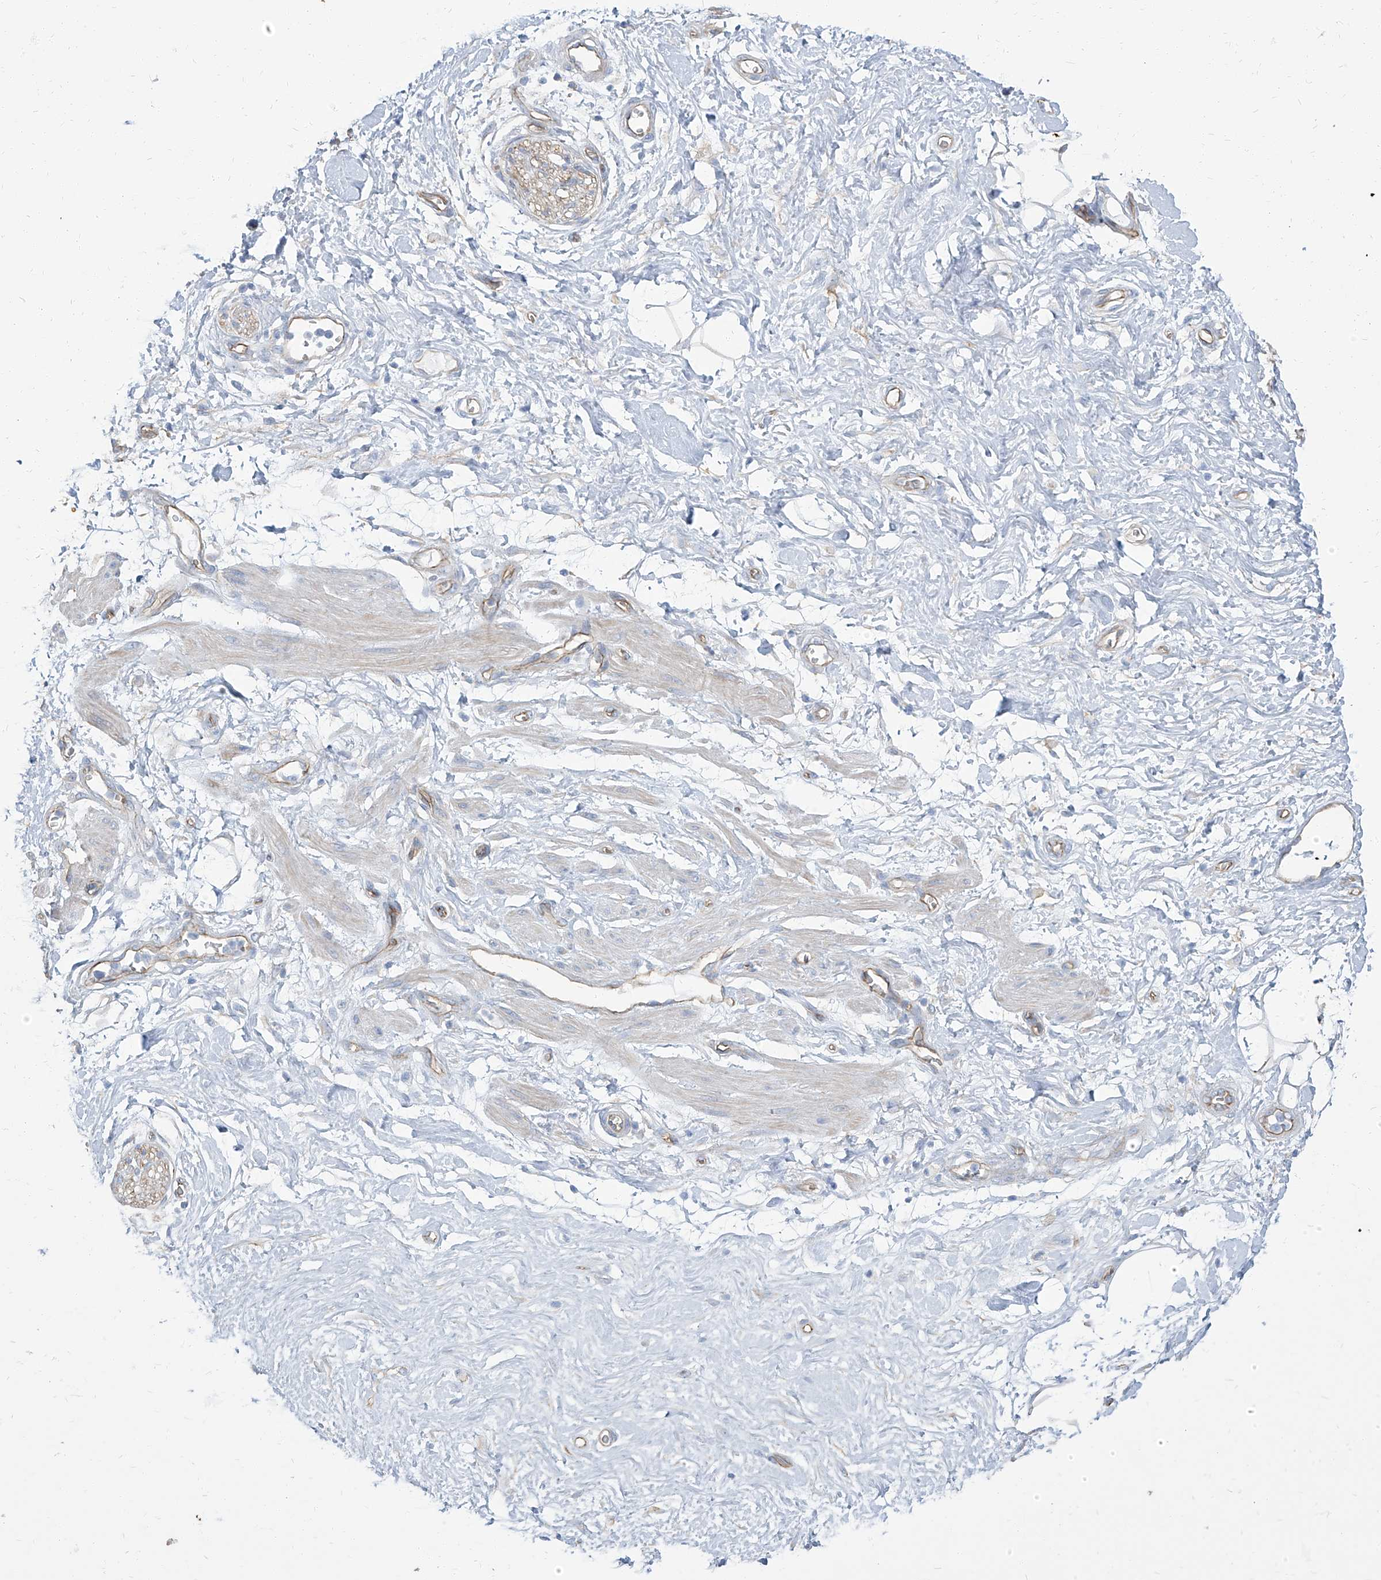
{"staining": {"intensity": "negative", "quantity": "none", "location": "none"}, "tissue": "adipose tissue", "cell_type": "Adipocytes", "image_type": "normal", "snomed": [{"axis": "morphology", "description": "Normal tissue, NOS"}, {"axis": "morphology", "description": "Adenocarcinoma, NOS"}, {"axis": "topography", "description": "Pancreas"}, {"axis": "topography", "description": "Peripheral nerve tissue"}], "caption": "Adipocytes show no significant positivity in normal adipose tissue. (DAB (3,3'-diaminobenzidine) IHC visualized using brightfield microscopy, high magnification).", "gene": "TXLNB", "patient": {"sex": "male", "age": 59}}